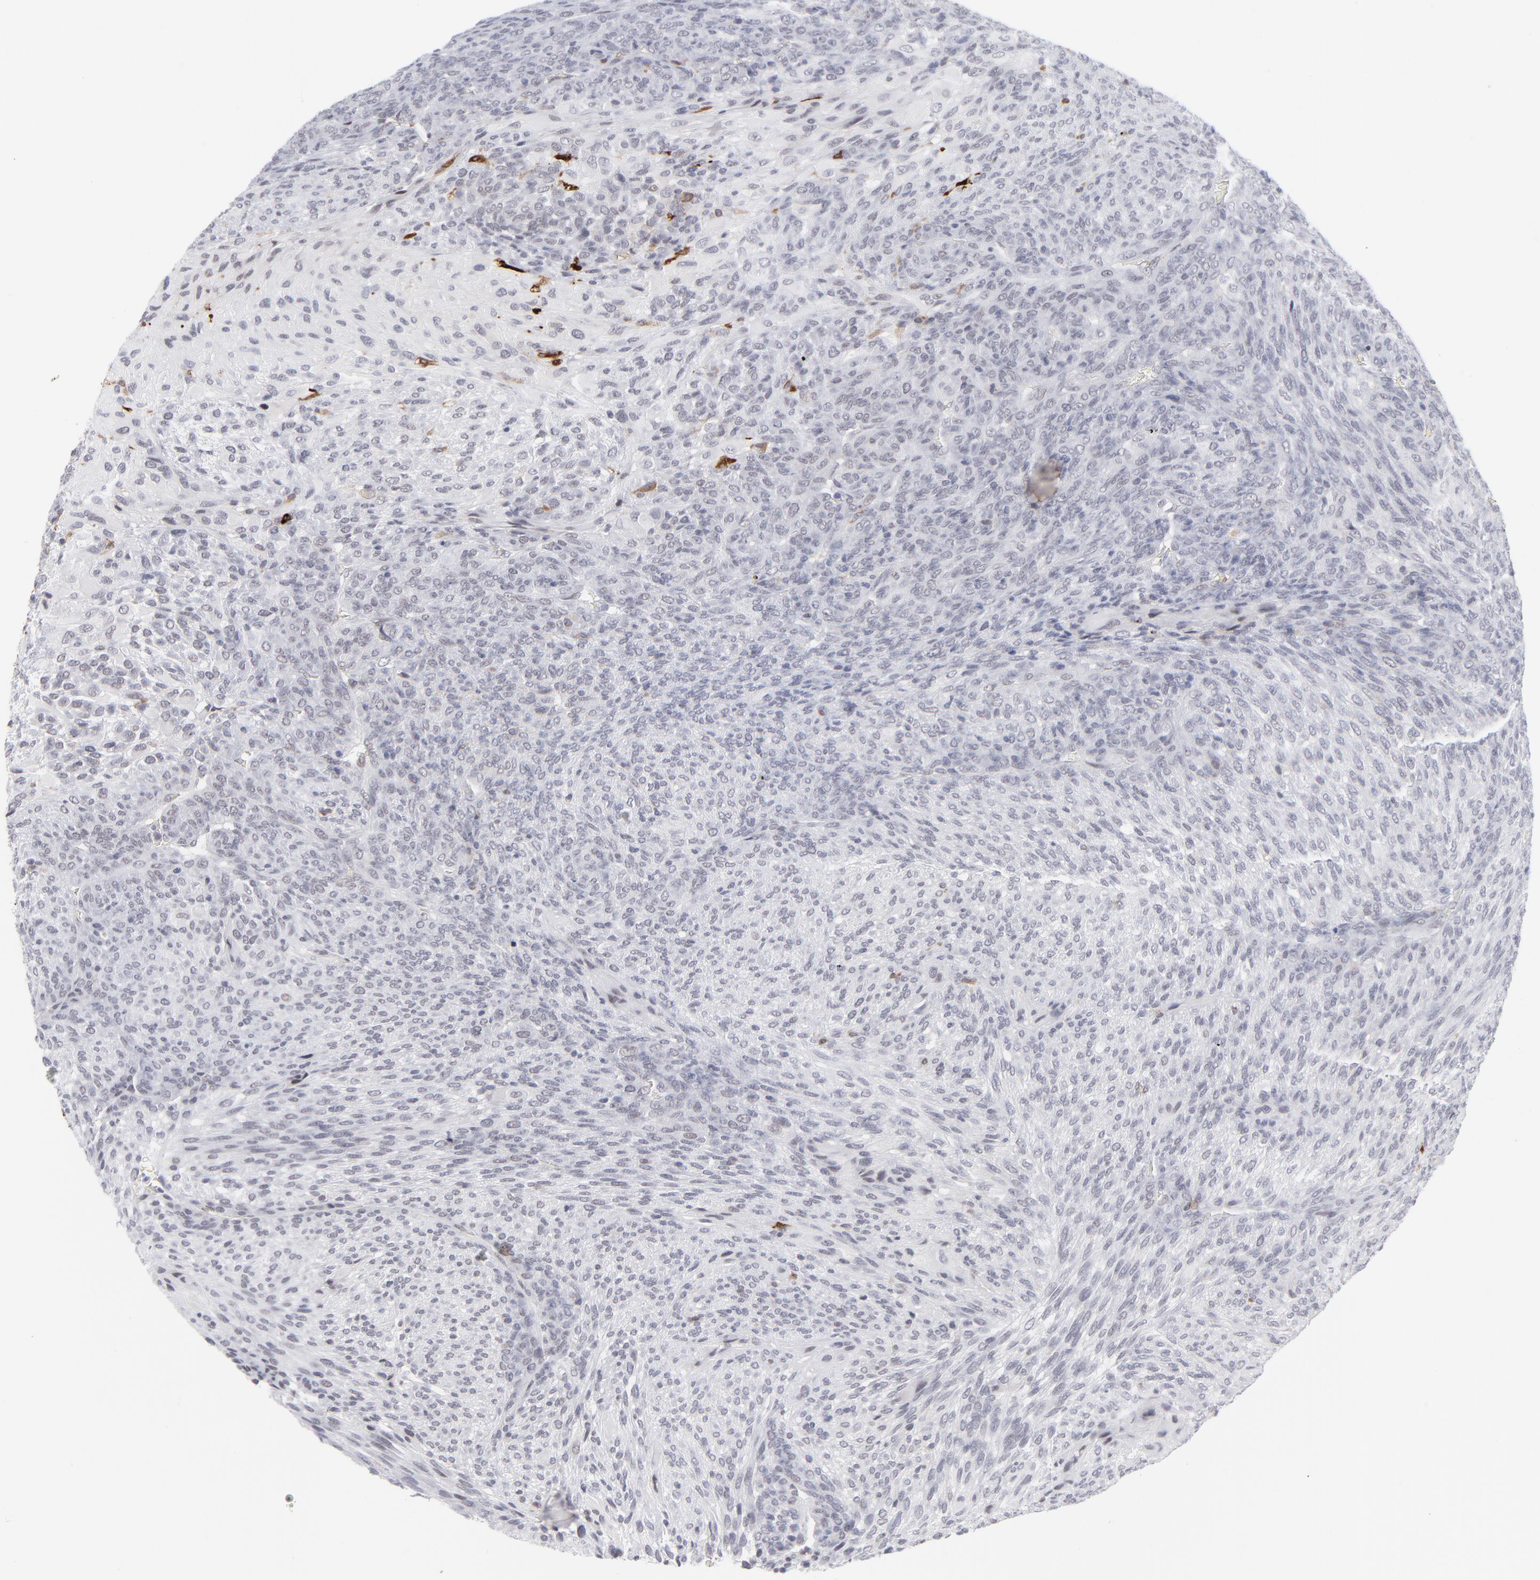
{"staining": {"intensity": "strong", "quantity": "<25%", "location": "cytoplasmic/membranous"}, "tissue": "glioma", "cell_type": "Tumor cells", "image_type": "cancer", "snomed": [{"axis": "morphology", "description": "Glioma, malignant, High grade"}, {"axis": "topography", "description": "Cerebral cortex"}], "caption": "Human malignant high-grade glioma stained for a protein (brown) displays strong cytoplasmic/membranous positive positivity in about <25% of tumor cells.", "gene": "CCR2", "patient": {"sex": "female", "age": 55}}